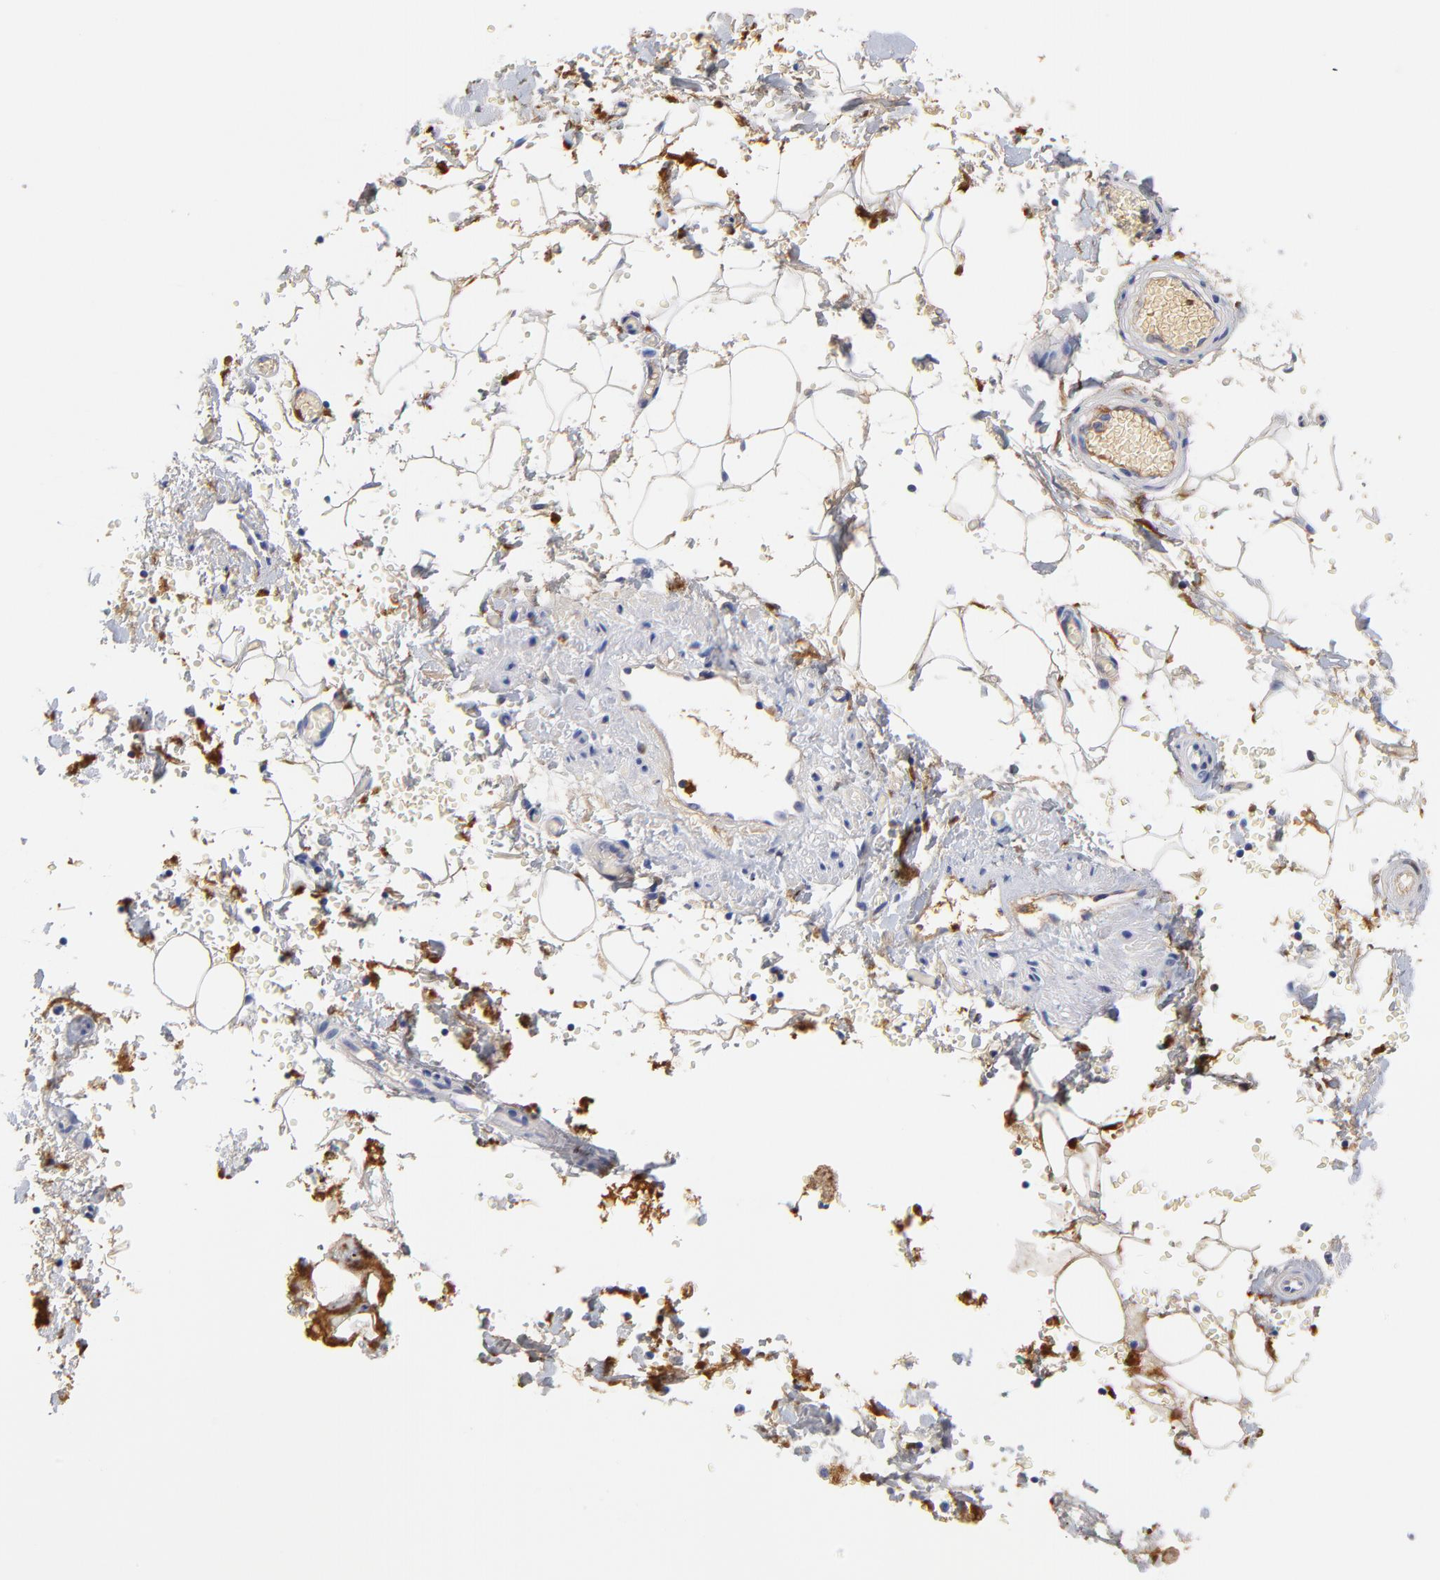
{"staining": {"intensity": "weak", "quantity": "25%-75%", "location": "cytoplasmic/membranous"}, "tissue": "adipose tissue", "cell_type": "Adipocytes", "image_type": "normal", "snomed": [{"axis": "morphology", "description": "Normal tissue, NOS"}, {"axis": "topography", "description": "Bronchus"}, {"axis": "topography", "description": "Lung"}], "caption": "IHC histopathology image of benign adipose tissue stained for a protein (brown), which displays low levels of weak cytoplasmic/membranous expression in approximately 25%-75% of adipocytes.", "gene": "IGLV3", "patient": {"sex": "female", "age": 56}}